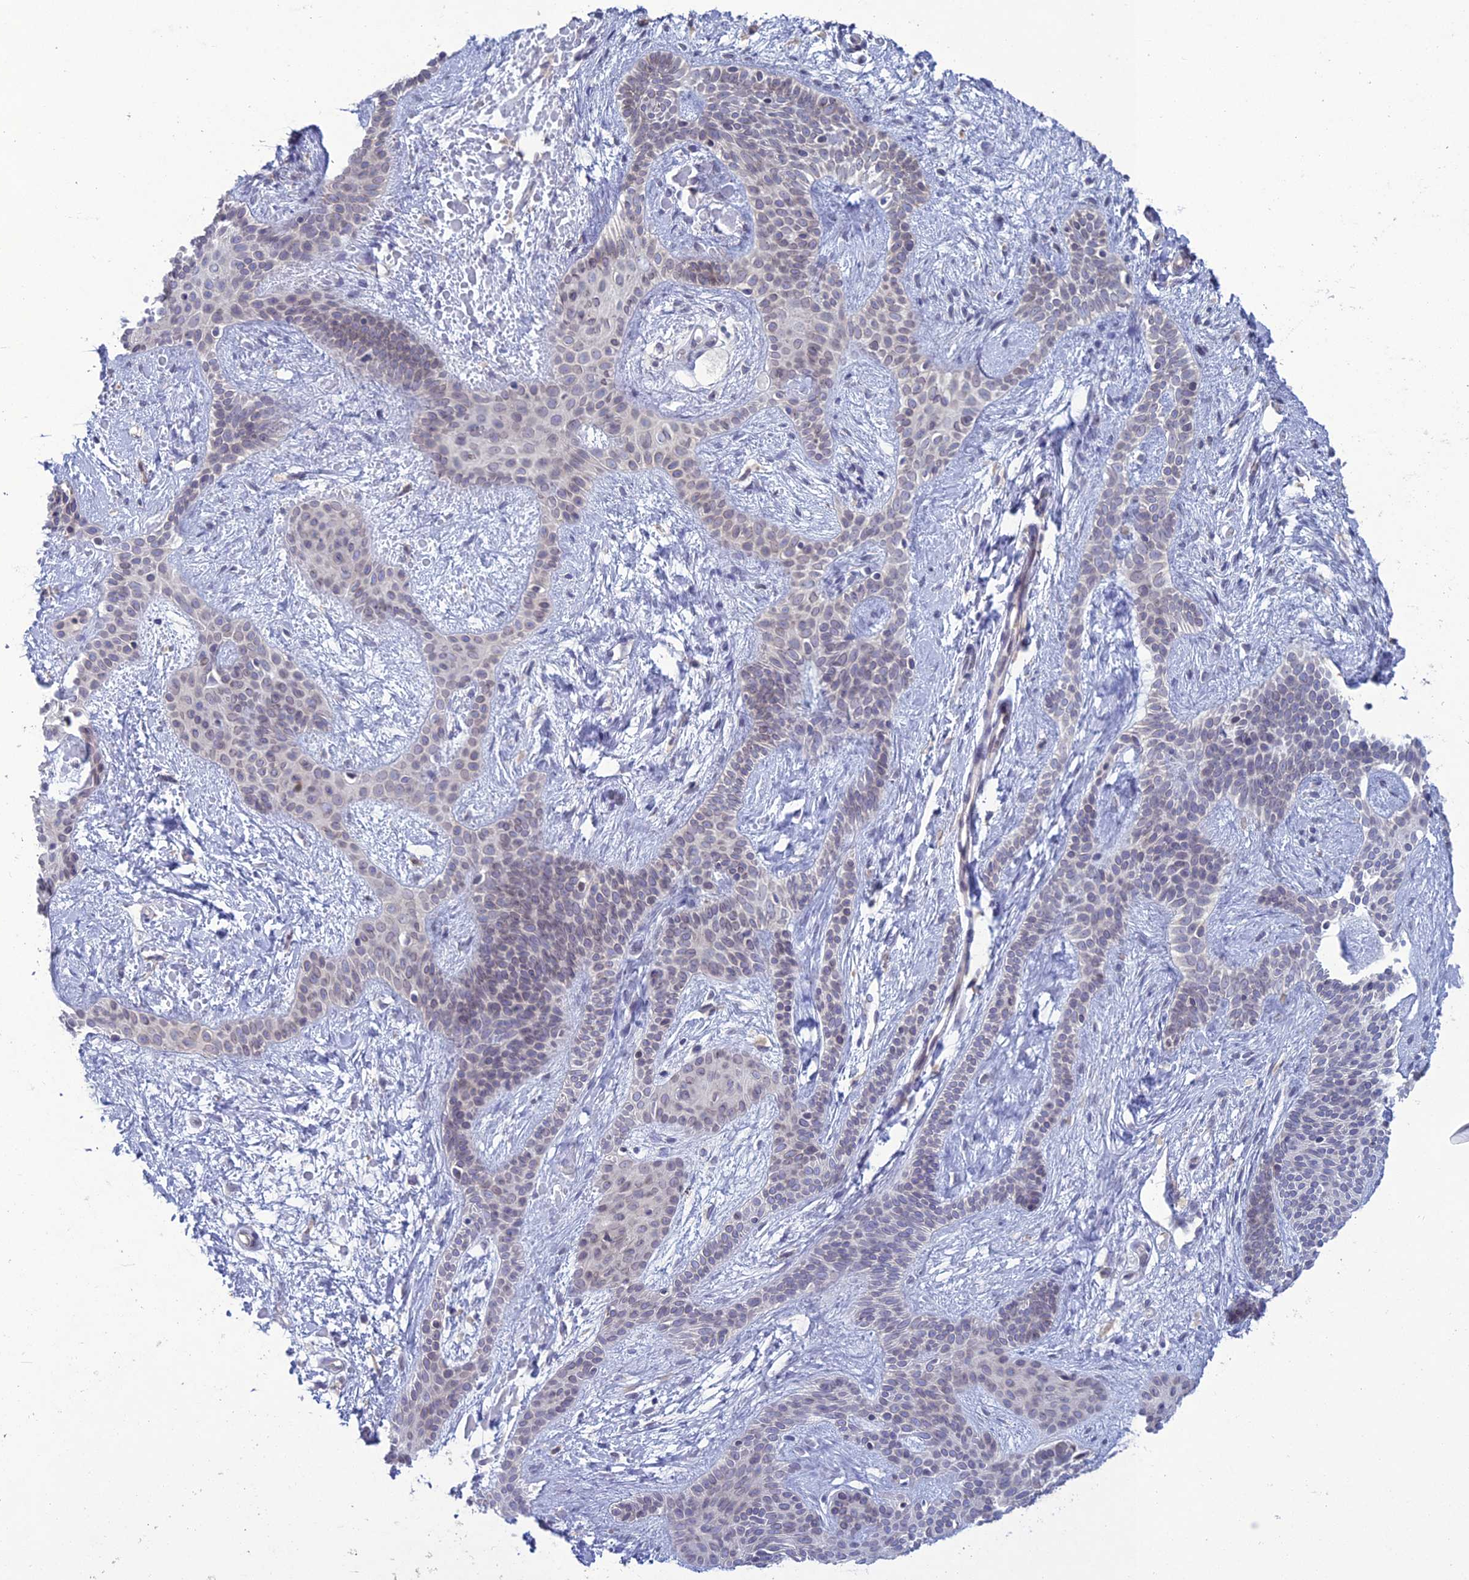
{"staining": {"intensity": "weak", "quantity": "25%-75%", "location": "nuclear"}, "tissue": "skin cancer", "cell_type": "Tumor cells", "image_type": "cancer", "snomed": [{"axis": "morphology", "description": "Basal cell carcinoma"}, {"axis": "topography", "description": "Skin"}], "caption": "A micrograph showing weak nuclear staining in about 25%-75% of tumor cells in basal cell carcinoma (skin), as visualized by brown immunohistochemical staining.", "gene": "WDR46", "patient": {"sex": "male", "age": 78}}